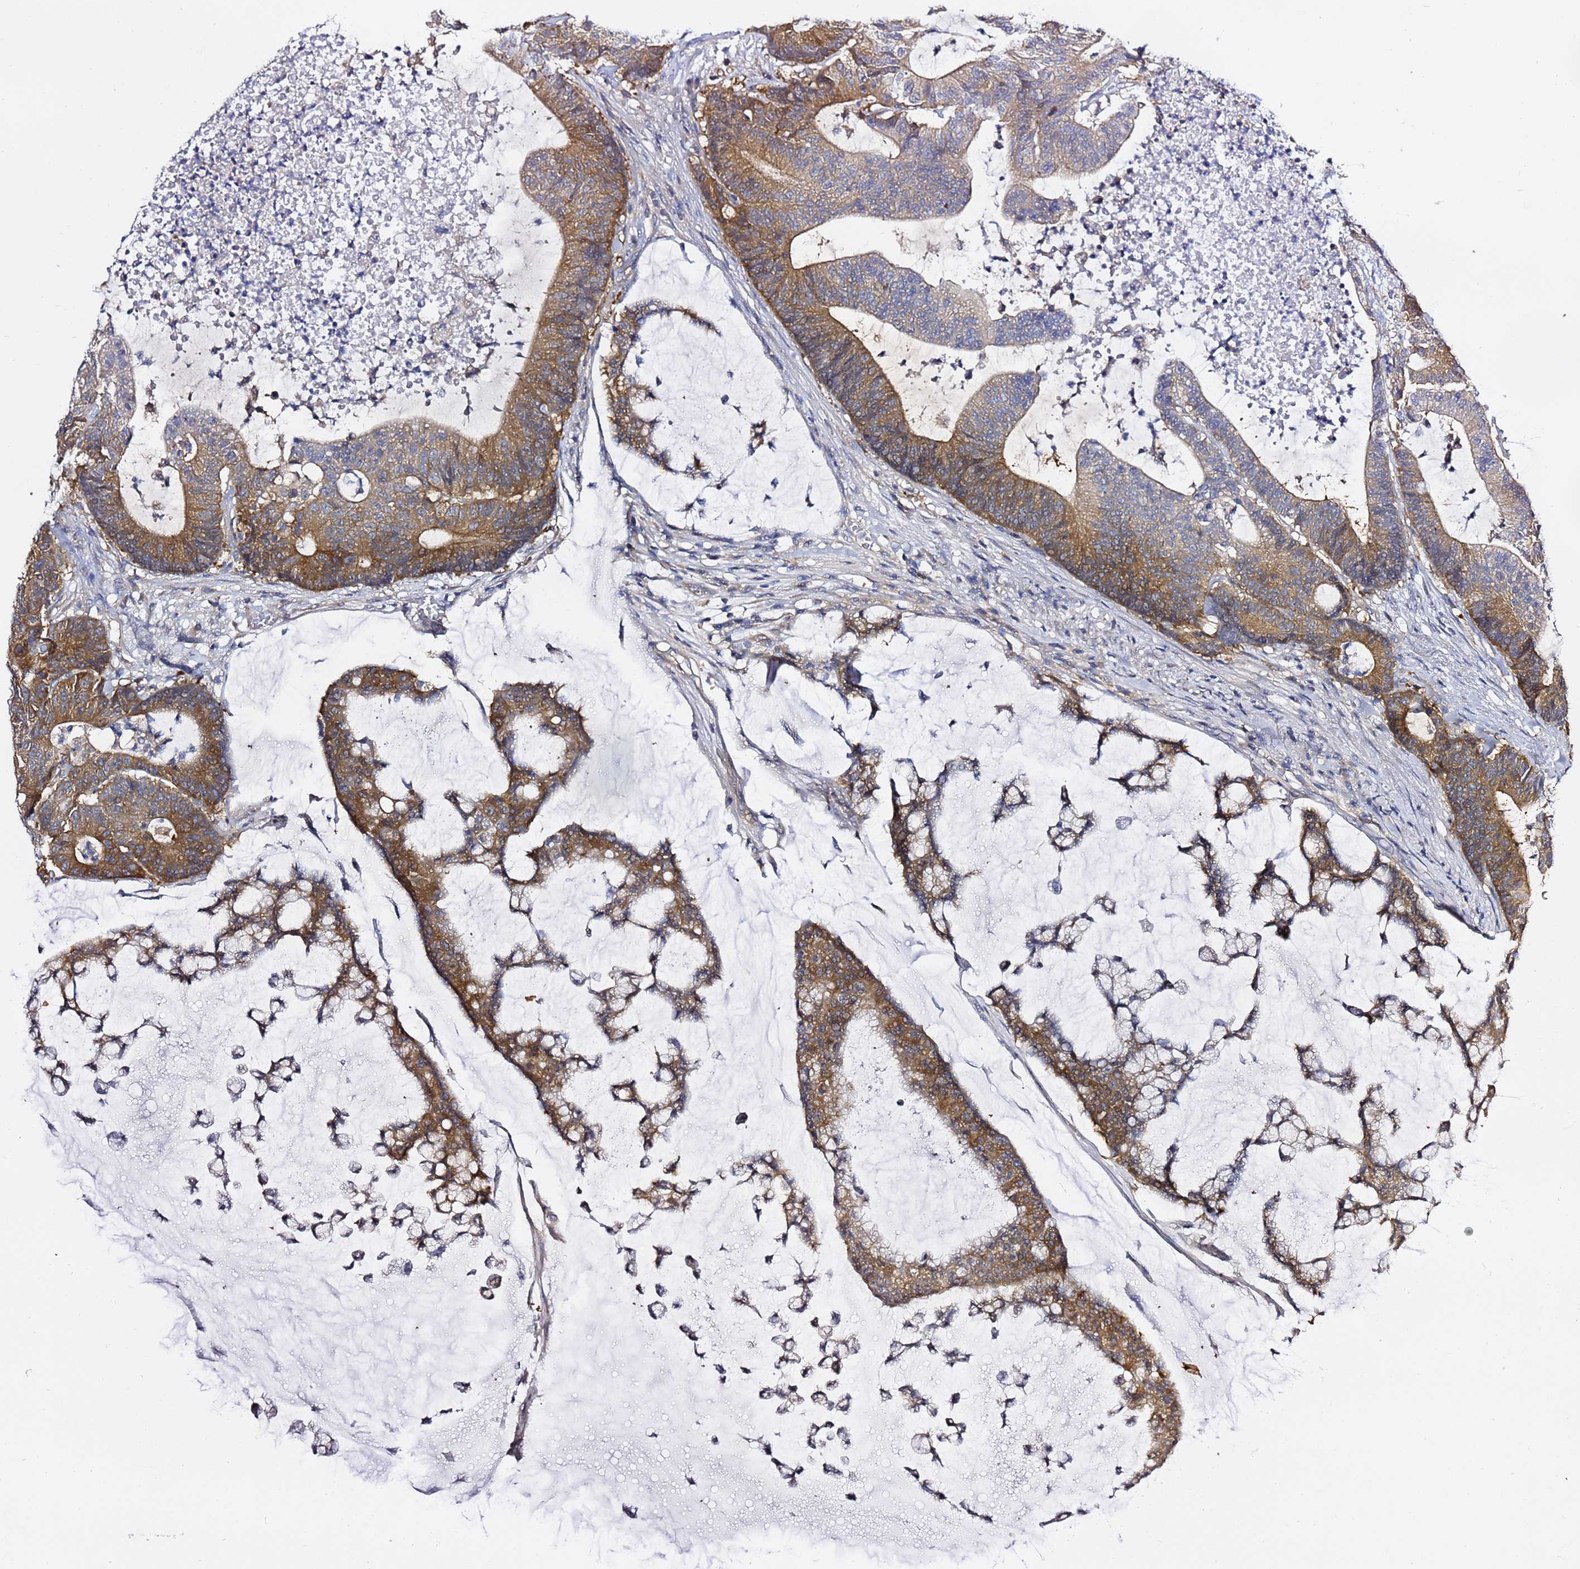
{"staining": {"intensity": "moderate", "quantity": ">75%", "location": "cytoplasmic/membranous"}, "tissue": "colorectal cancer", "cell_type": "Tumor cells", "image_type": "cancer", "snomed": [{"axis": "morphology", "description": "Adenocarcinoma, NOS"}, {"axis": "topography", "description": "Colon"}], "caption": "Tumor cells reveal moderate cytoplasmic/membranous expression in about >75% of cells in colorectal cancer. Nuclei are stained in blue.", "gene": "LENG1", "patient": {"sex": "female", "age": 84}}